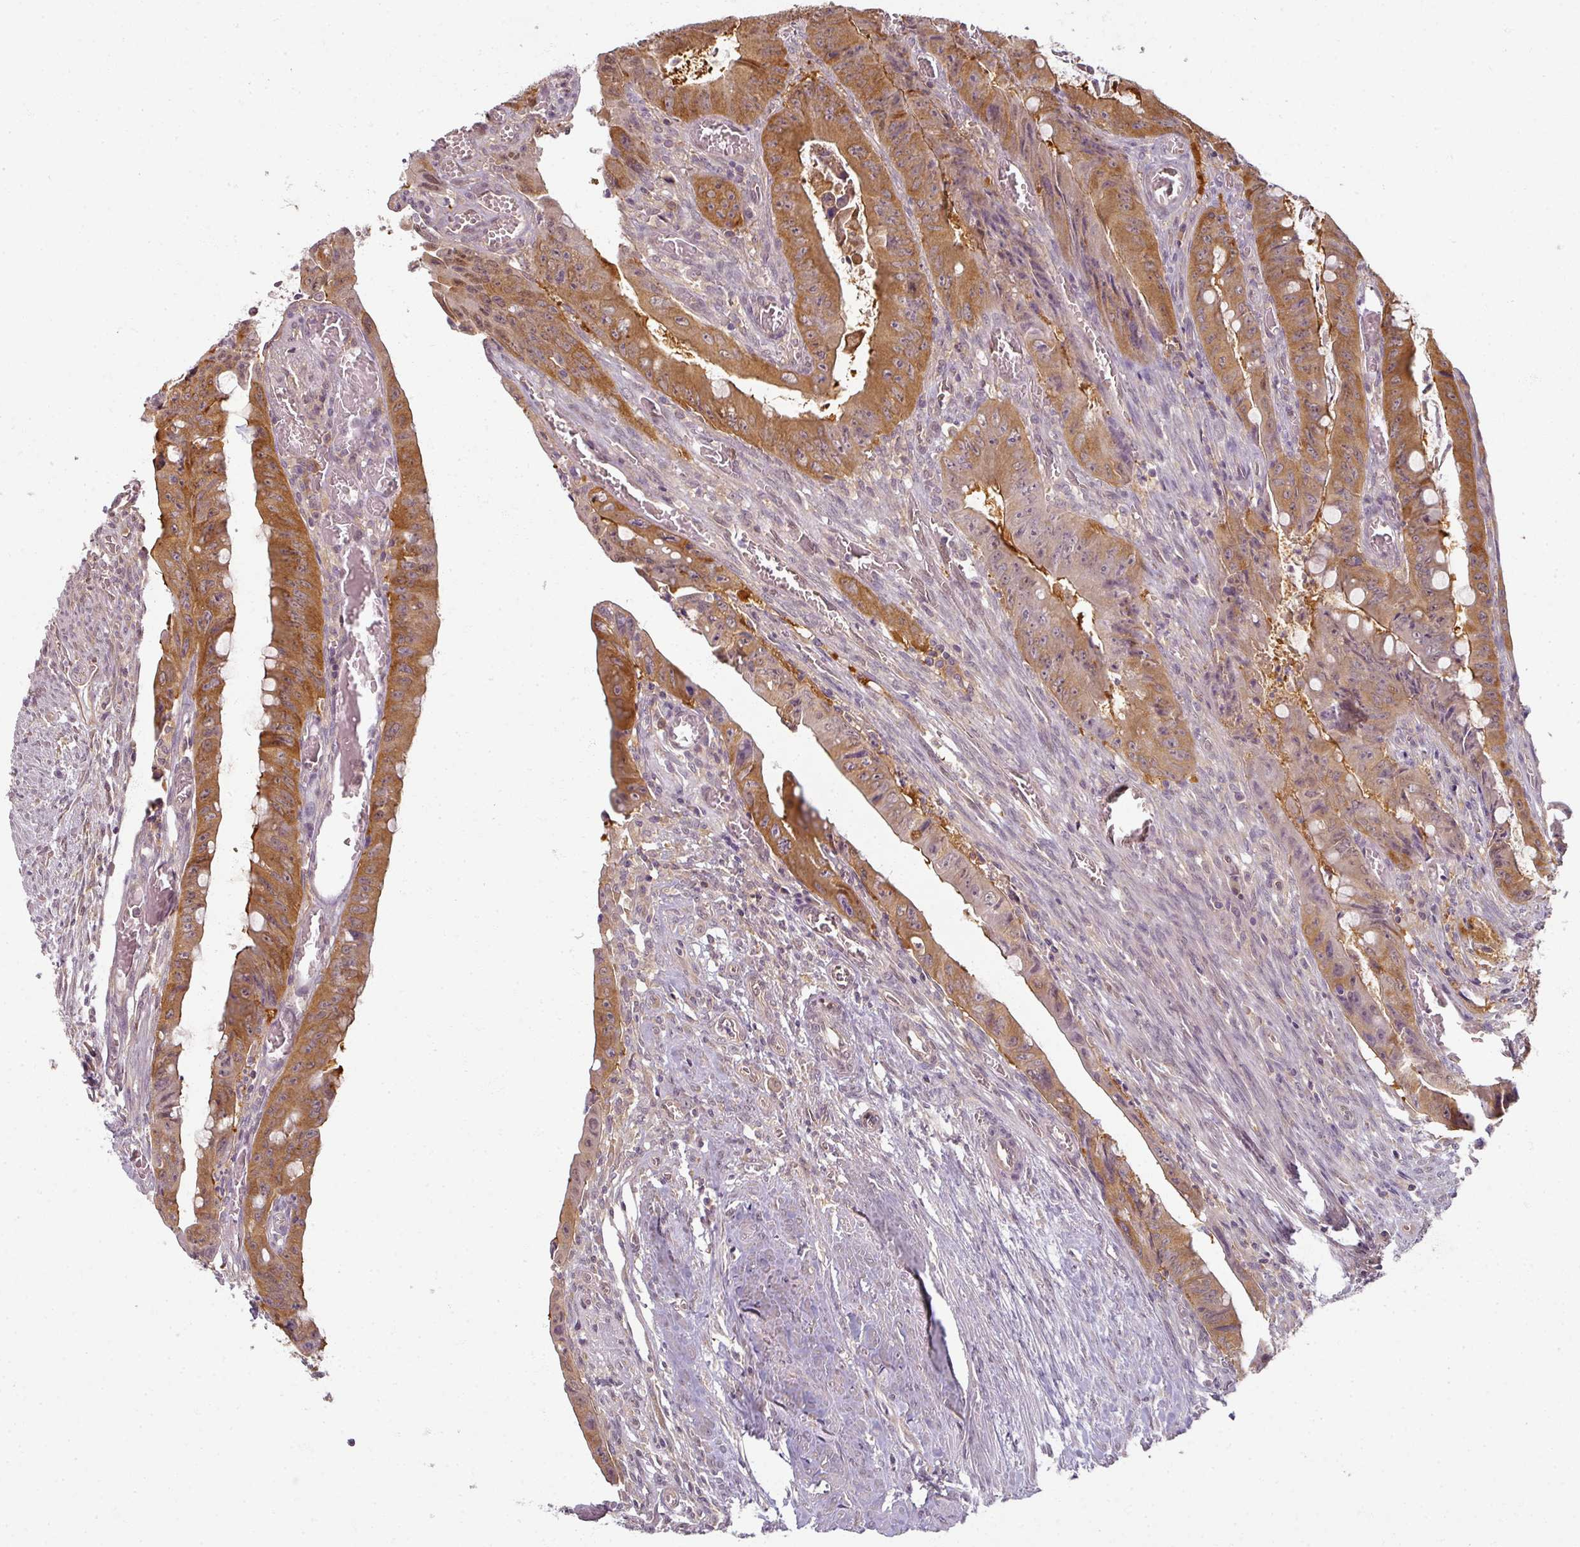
{"staining": {"intensity": "strong", "quantity": ">75%", "location": "cytoplasmic/membranous"}, "tissue": "colorectal cancer", "cell_type": "Tumor cells", "image_type": "cancer", "snomed": [{"axis": "morphology", "description": "Adenocarcinoma, NOS"}, {"axis": "topography", "description": "Rectum"}], "caption": "About >75% of tumor cells in adenocarcinoma (colorectal) demonstrate strong cytoplasmic/membranous protein staining as visualized by brown immunohistochemical staining.", "gene": "AGPAT4", "patient": {"sex": "male", "age": 78}}